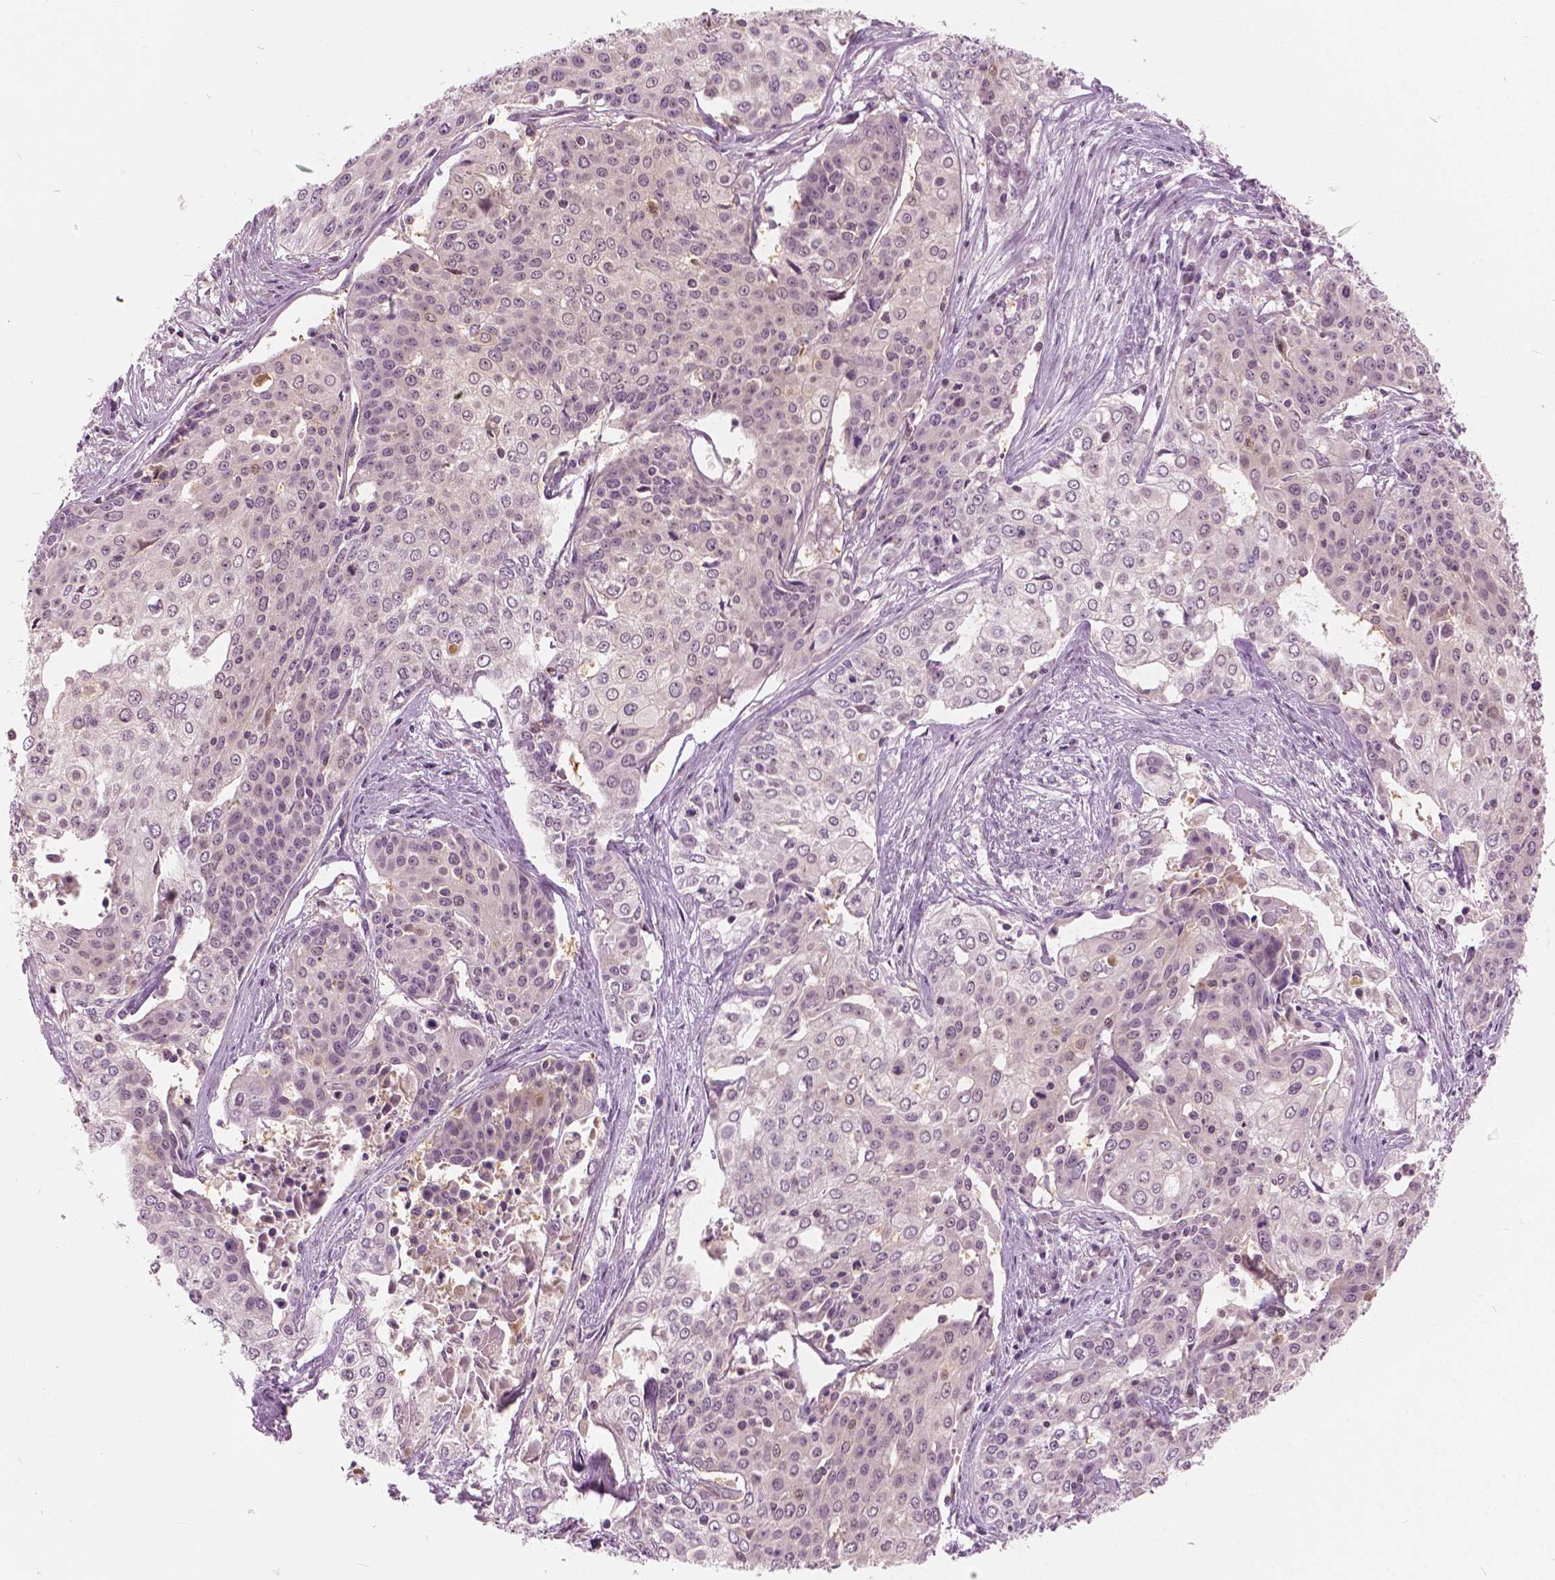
{"staining": {"intensity": "negative", "quantity": "none", "location": "none"}, "tissue": "cervical cancer", "cell_type": "Tumor cells", "image_type": "cancer", "snomed": [{"axis": "morphology", "description": "Squamous cell carcinoma, NOS"}, {"axis": "topography", "description": "Cervix"}], "caption": "Tumor cells show no significant protein staining in cervical squamous cell carcinoma.", "gene": "GALM", "patient": {"sex": "female", "age": 39}}